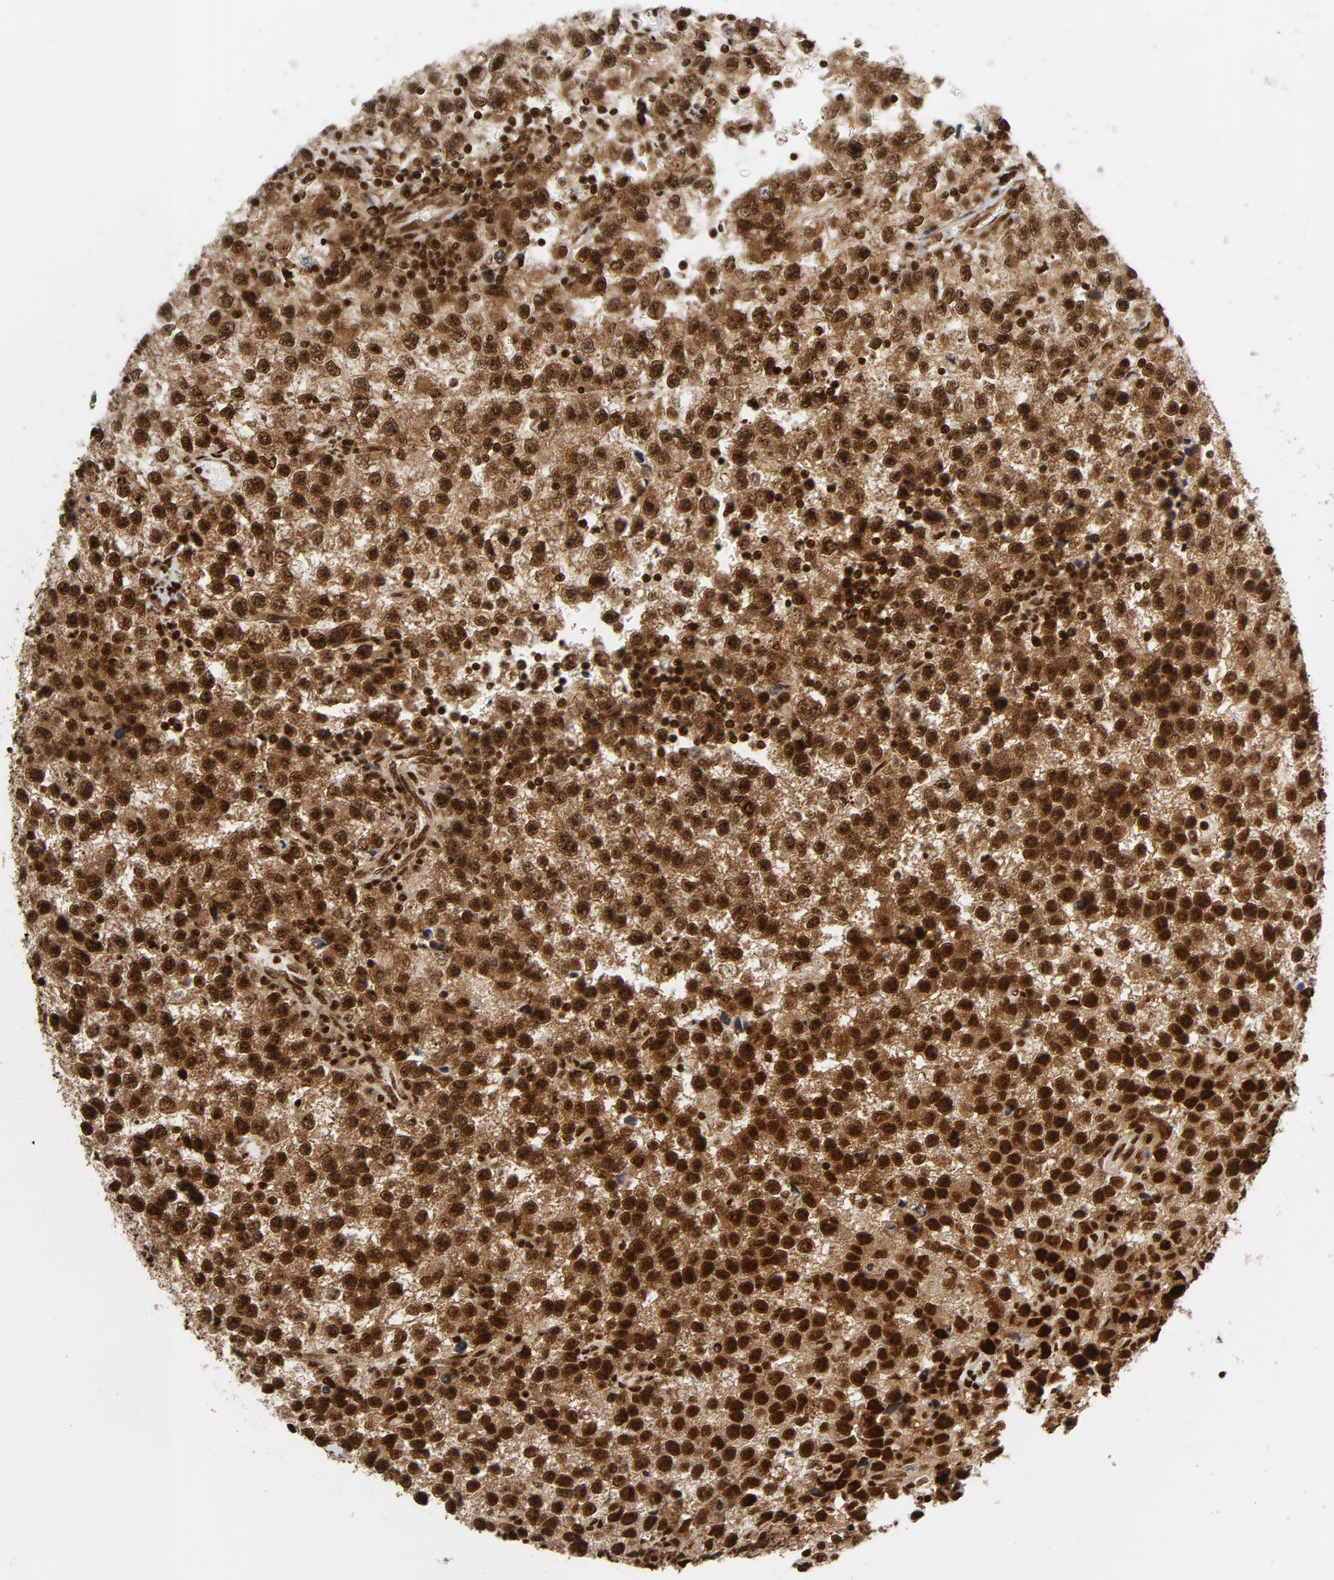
{"staining": {"intensity": "strong", "quantity": ">75%", "location": "nuclear"}, "tissue": "testis cancer", "cell_type": "Tumor cells", "image_type": "cancer", "snomed": [{"axis": "morphology", "description": "Seminoma, NOS"}, {"axis": "topography", "description": "Testis"}], "caption": "Protein analysis of testis seminoma tissue demonstrates strong nuclear positivity in about >75% of tumor cells. (DAB IHC, brown staining for protein, blue staining for nuclei).", "gene": "NFYB", "patient": {"sex": "male", "age": 33}}